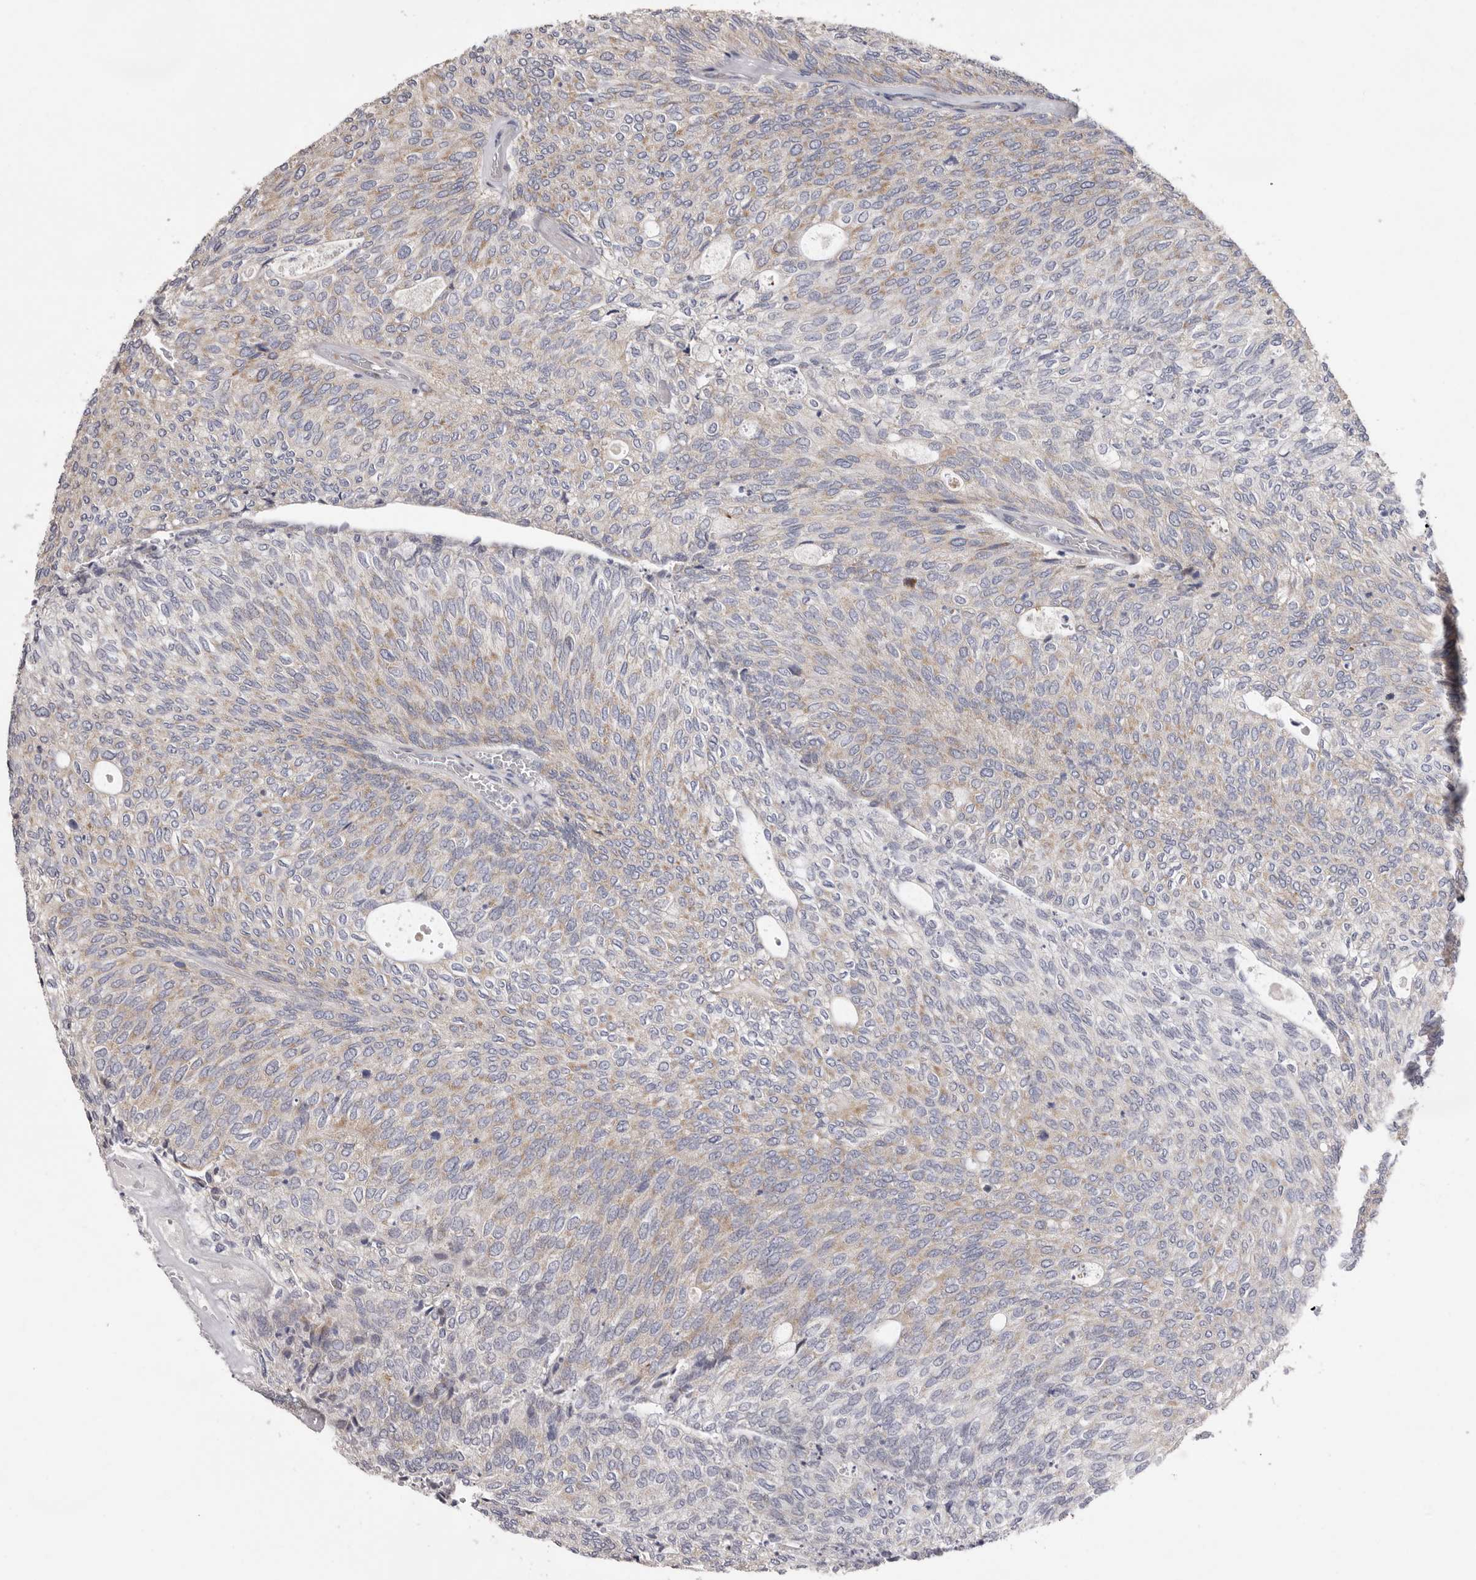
{"staining": {"intensity": "weak", "quantity": "25%-75%", "location": "cytoplasmic/membranous"}, "tissue": "urothelial cancer", "cell_type": "Tumor cells", "image_type": "cancer", "snomed": [{"axis": "morphology", "description": "Urothelial carcinoma, Low grade"}, {"axis": "topography", "description": "Urinary bladder"}], "caption": "High-magnification brightfield microscopy of urothelial carcinoma (low-grade) stained with DAB (brown) and counterstained with hematoxylin (blue). tumor cells exhibit weak cytoplasmic/membranous expression is identified in about25%-75% of cells.", "gene": "TIMM17B", "patient": {"sex": "female", "age": 79}}